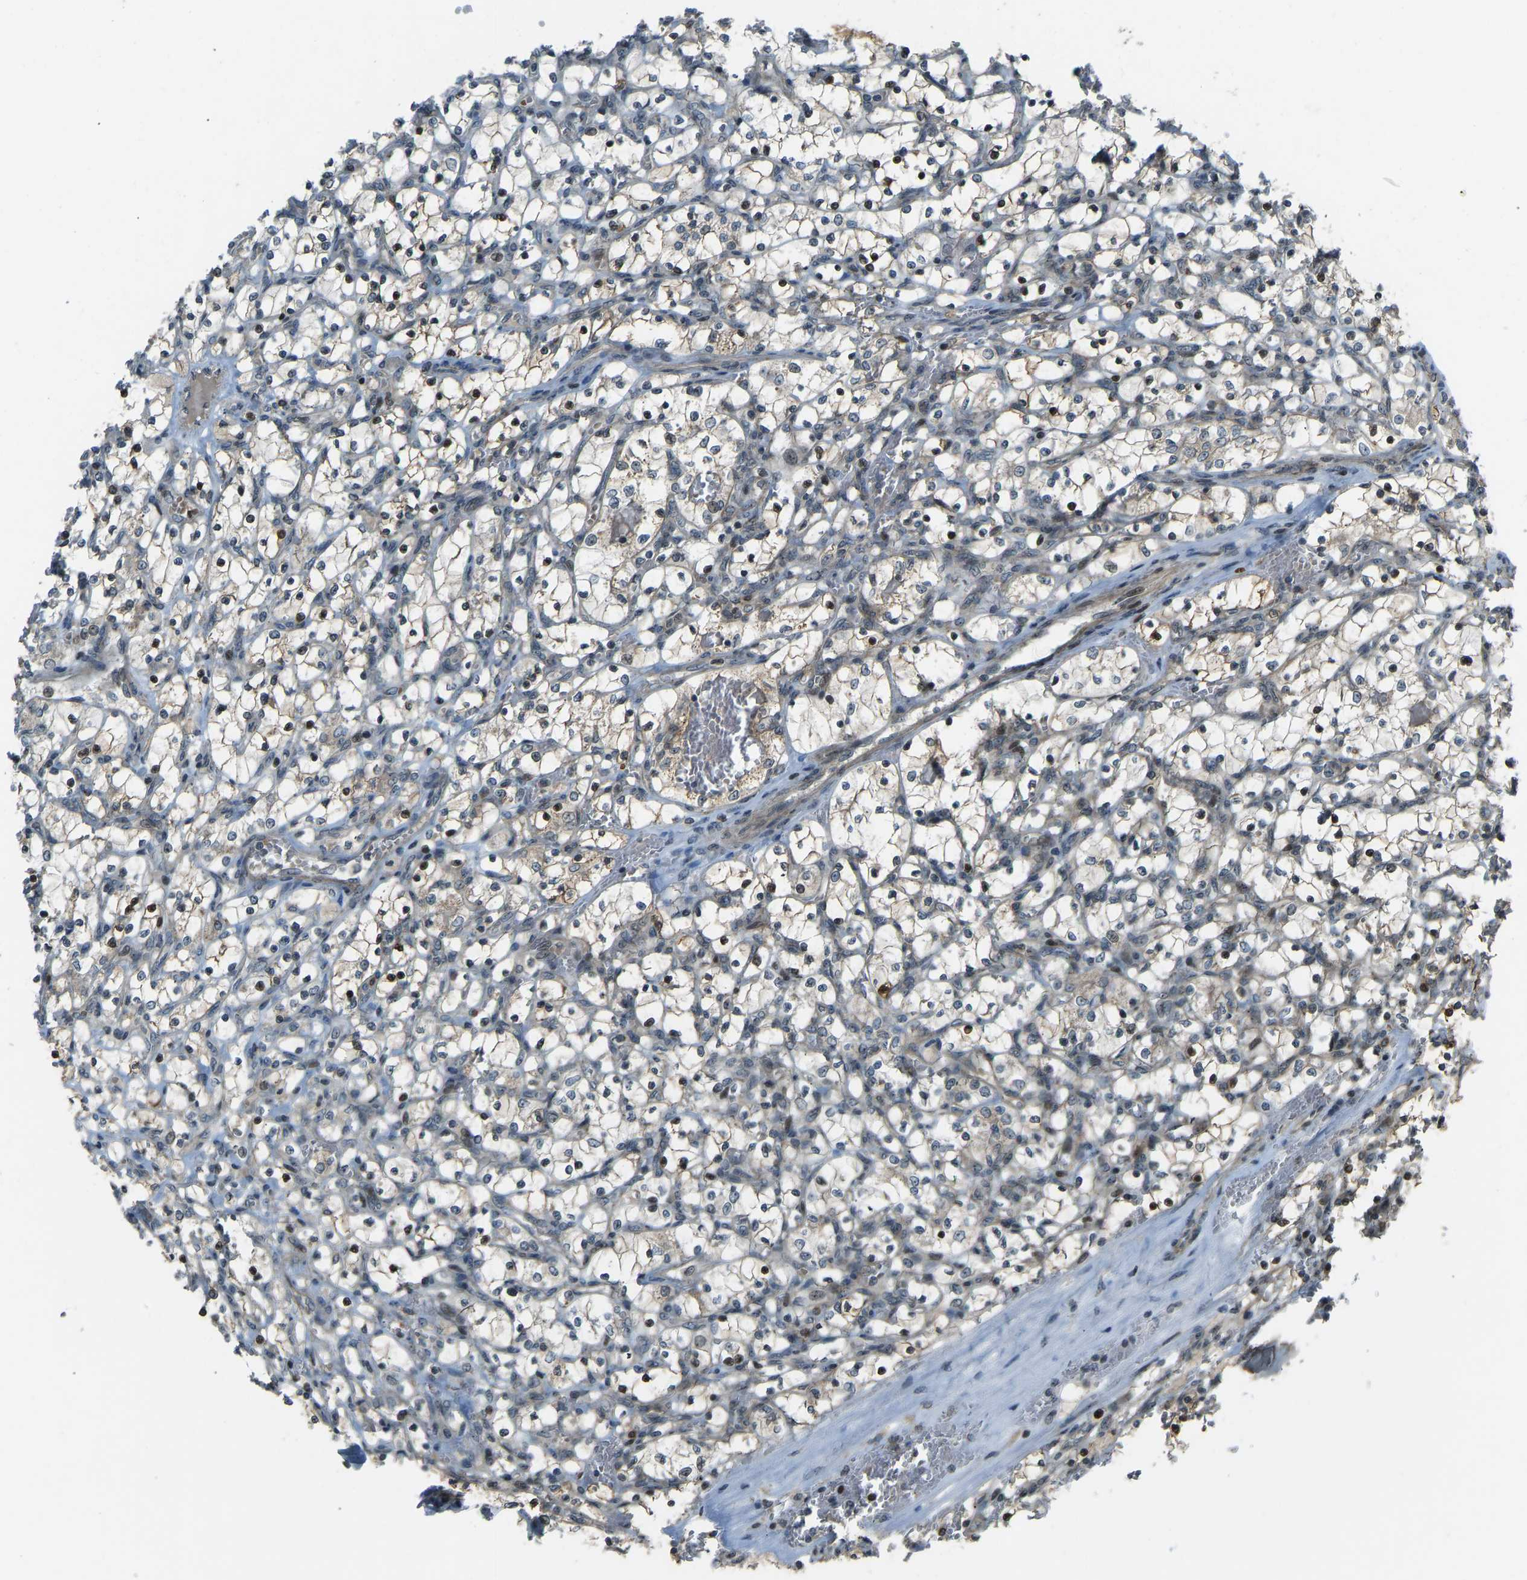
{"staining": {"intensity": "moderate", "quantity": "25%-75%", "location": "nuclear"}, "tissue": "renal cancer", "cell_type": "Tumor cells", "image_type": "cancer", "snomed": [{"axis": "morphology", "description": "Adenocarcinoma, NOS"}, {"axis": "topography", "description": "Kidney"}], "caption": "A medium amount of moderate nuclear expression is seen in about 25%-75% of tumor cells in renal adenocarcinoma tissue.", "gene": "SVOPL", "patient": {"sex": "female", "age": 69}}